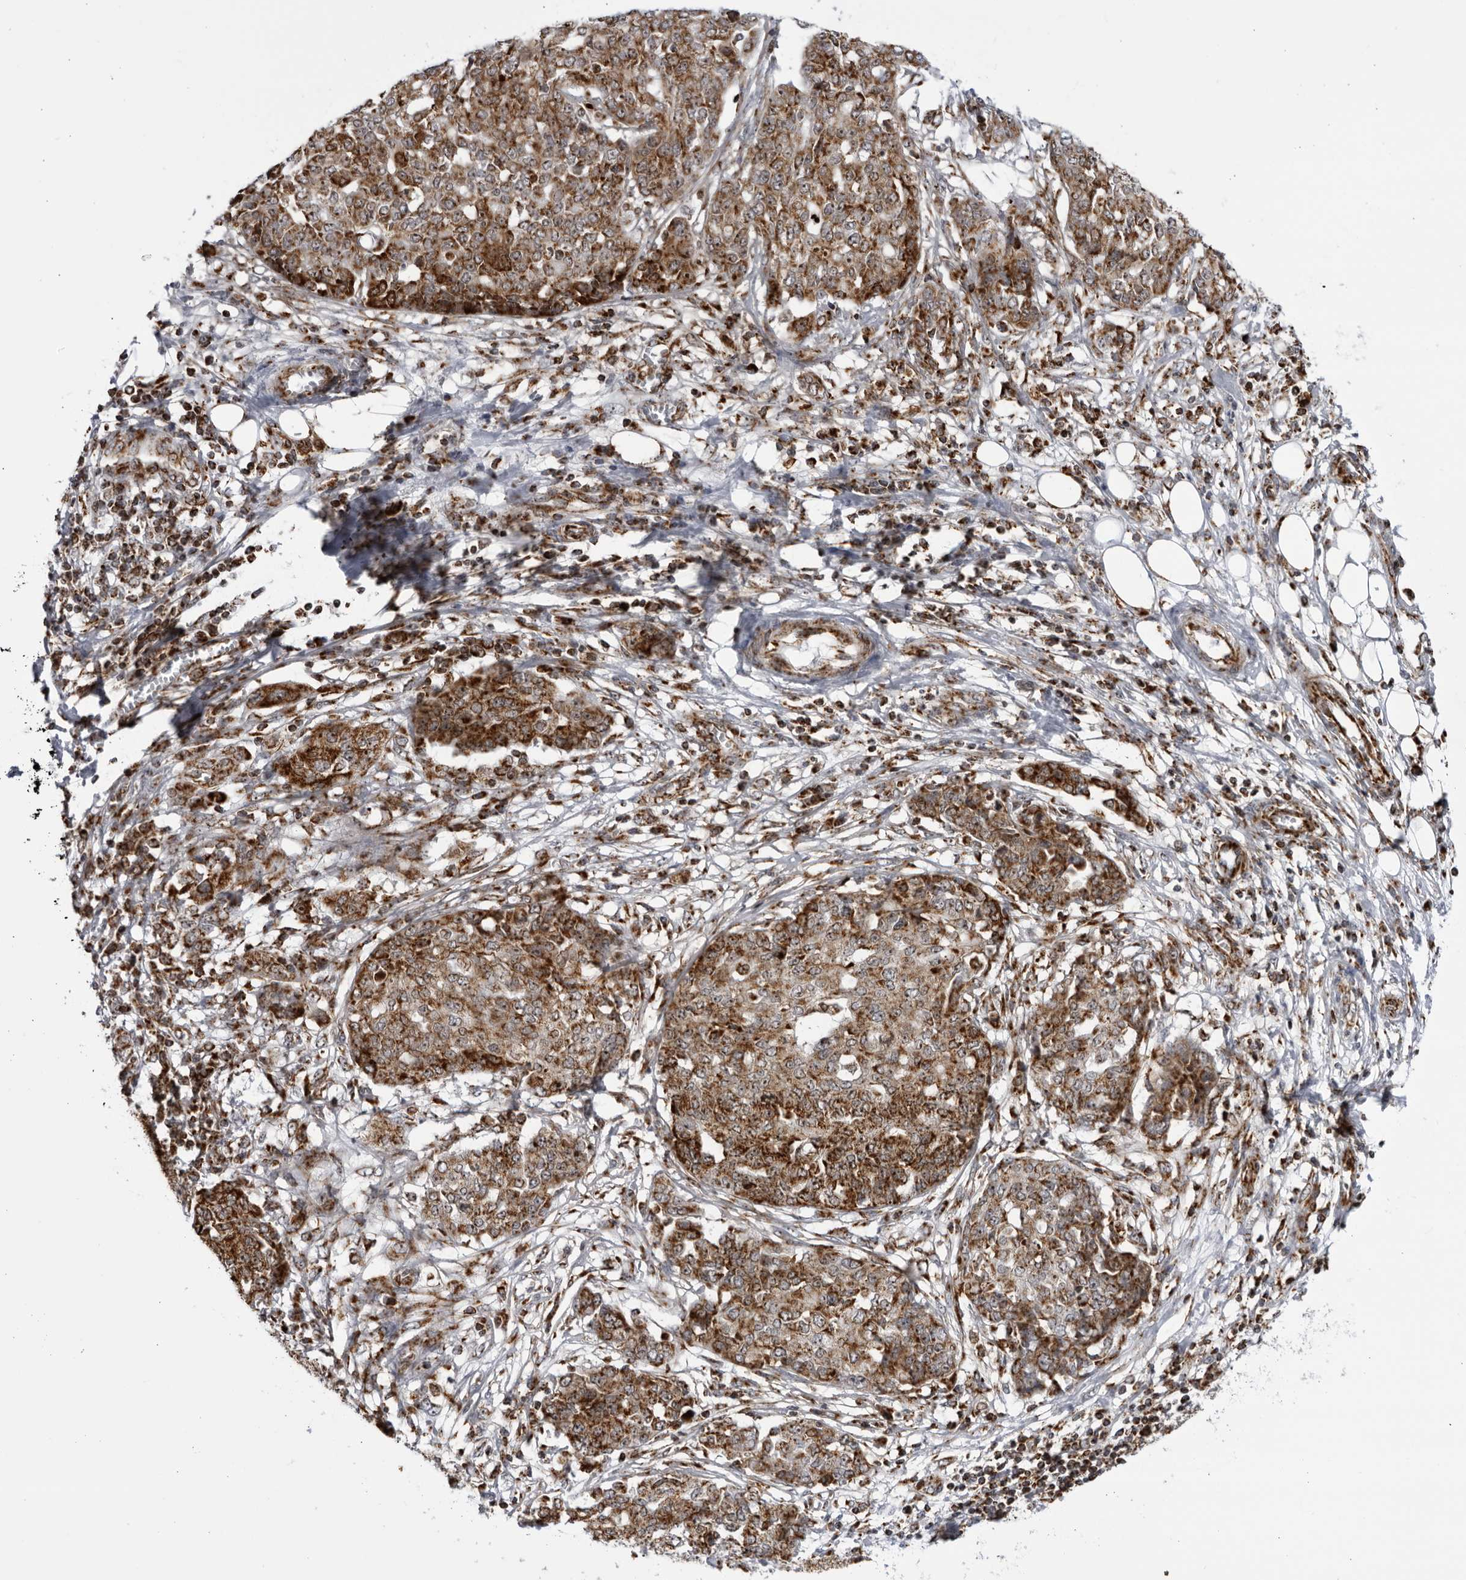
{"staining": {"intensity": "moderate", "quantity": ">75%", "location": "cytoplasmic/membranous,nuclear"}, "tissue": "ovarian cancer", "cell_type": "Tumor cells", "image_type": "cancer", "snomed": [{"axis": "morphology", "description": "Cystadenocarcinoma, serous, NOS"}, {"axis": "topography", "description": "Soft tissue"}, {"axis": "topography", "description": "Ovary"}], "caption": "An image showing moderate cytoplasmic/membranous and nuclear staining in approximately >75% of tumor cells in ovarian serous cystadenocarcinoma, as visualized by brown immunohistochemical staining.", "gene": "RBM34", "patient": {"sex": "female", "age": 57}}